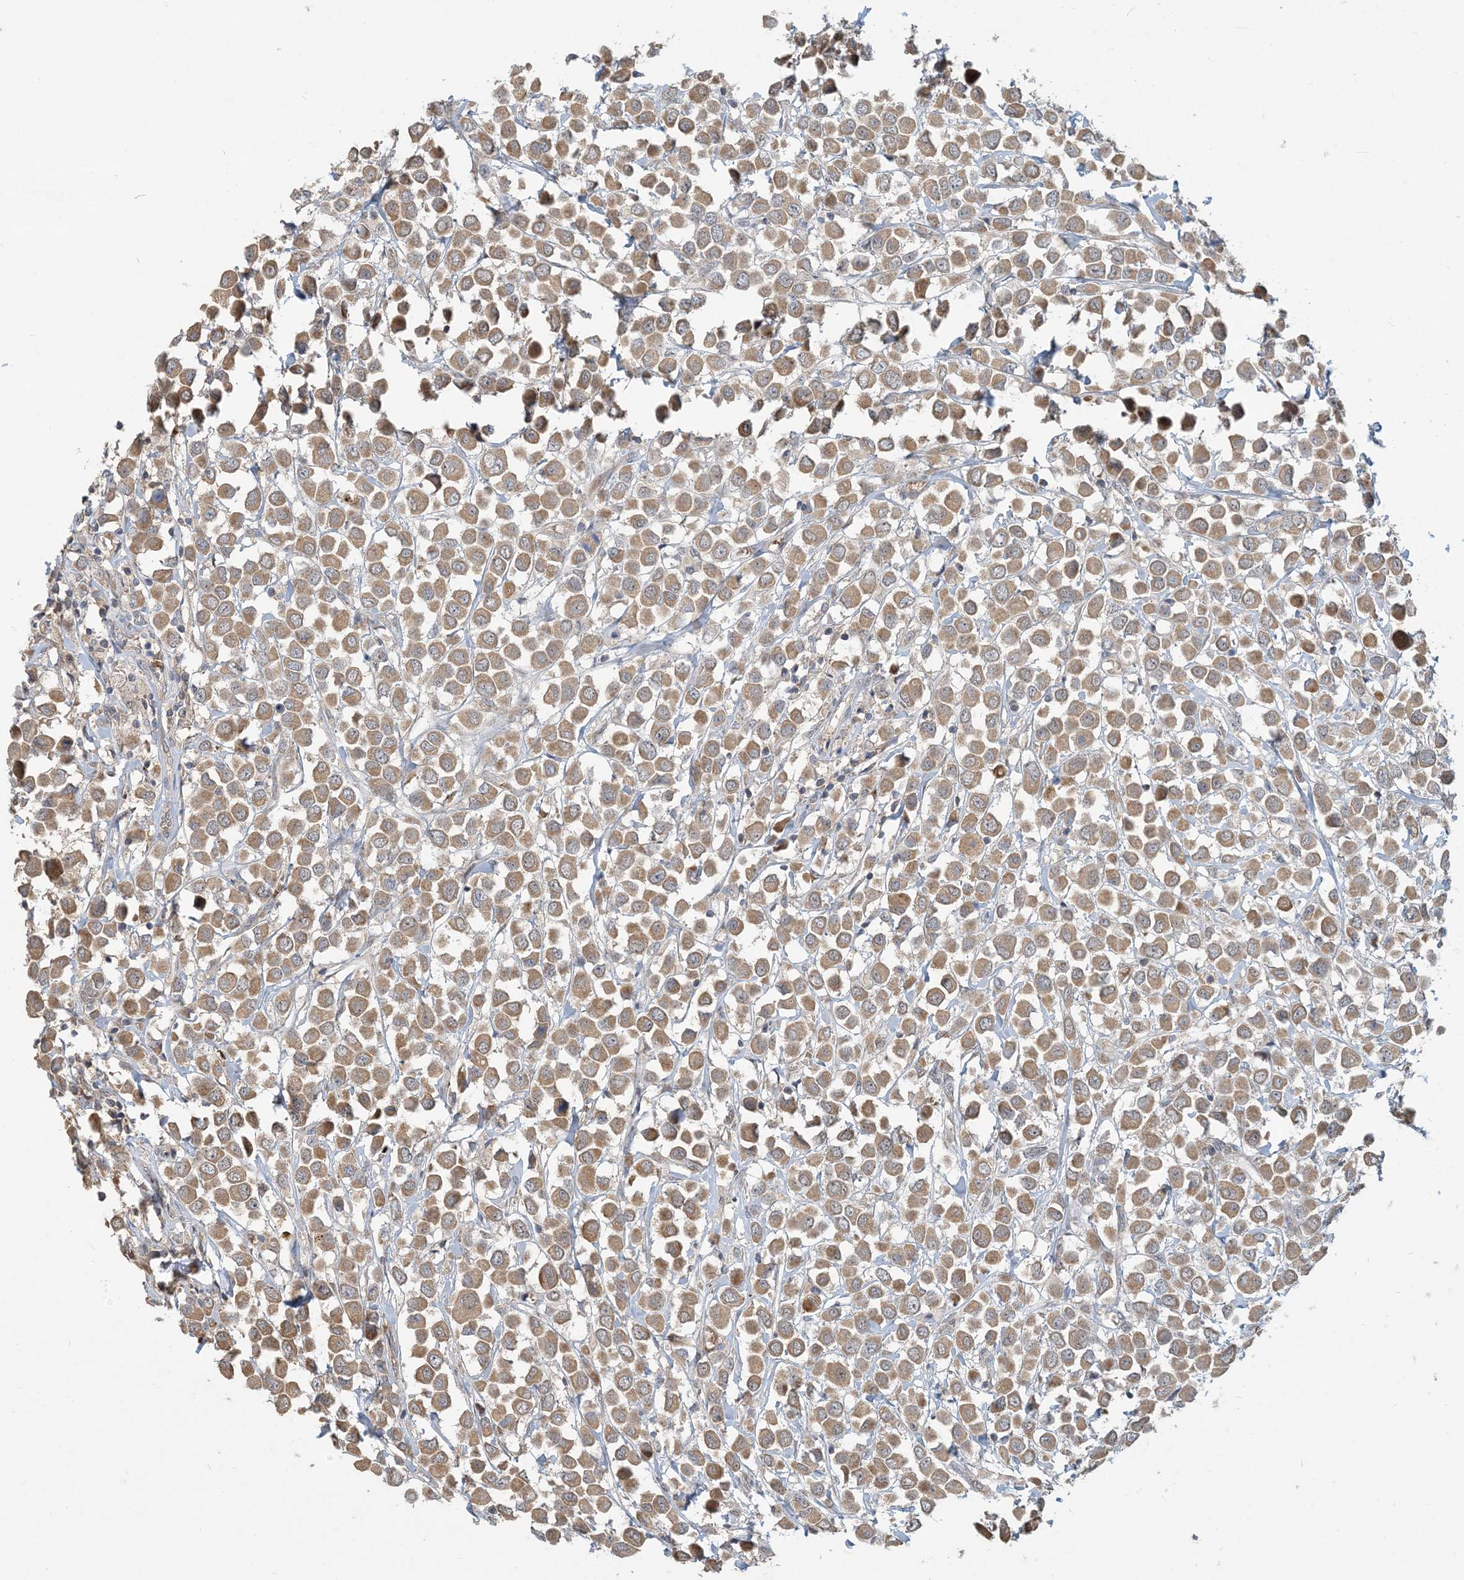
{"staining": {"intensity": "moderate", "quantity": ">75%", "location": "cytoplasmic/membranous"}, "tissue": "breast cancer", "cell_type": "Tumor cells", "image_type": "cancer", "snomed": [{"axis": "morphology", "description": "Duct carcinoma"}, {"axis": "topography", "description": "Breast"}], "caption": "IHC micrograph of neoplastic tissue: human breast cancer stained using immunohistochemistry (IHC) demonstrates medium levels of moderate protein expression localized specifically in the cytoplasmic/membranous of tumor cells, appearing as a cytoplasmic/membranous brown color.", "gene": "PUSL1", "patient": {"sex": "female", "age": 61}}